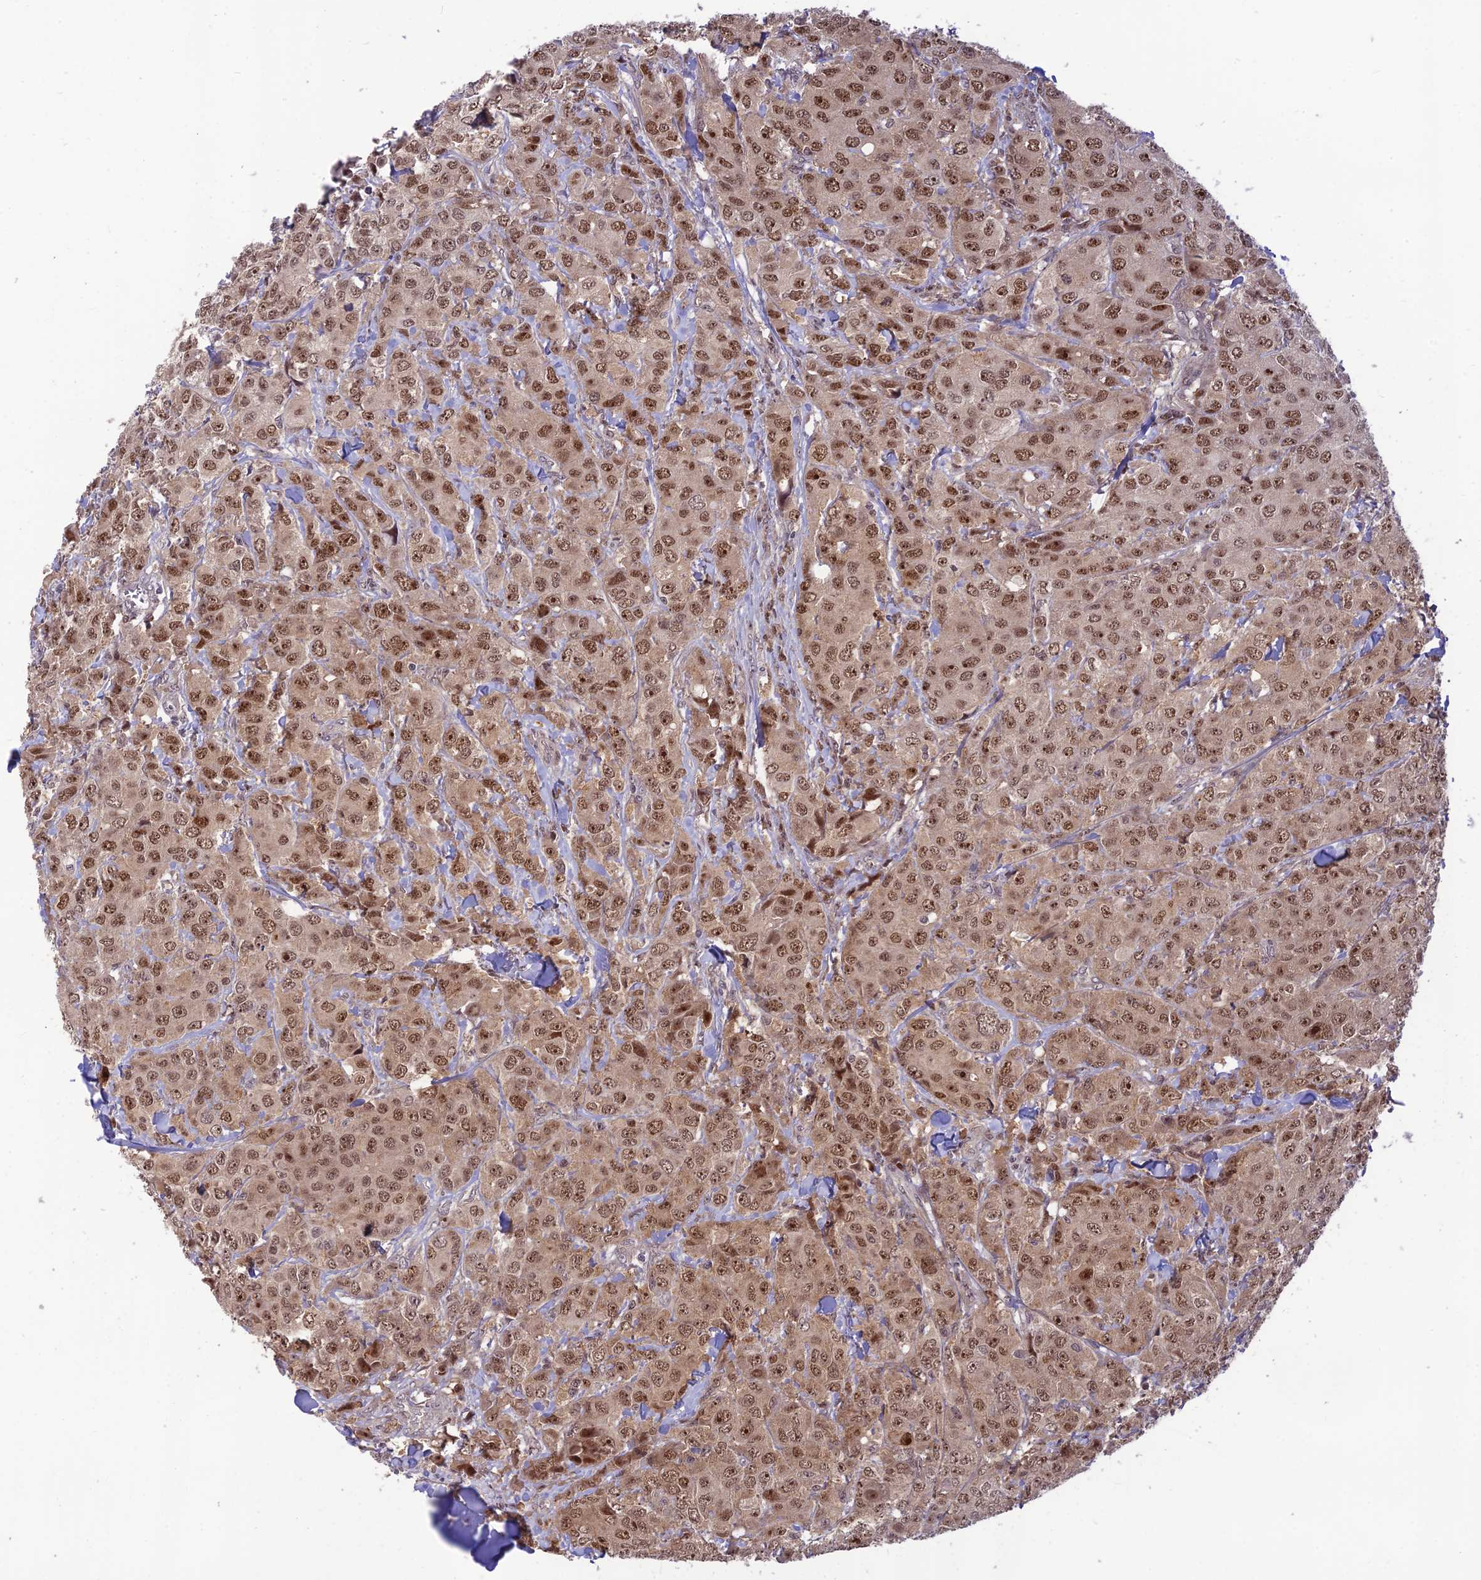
{"staining": {"intensity": "moderate", "quantity": ">75%", "location": "nuclear"}, "tissue": "breast cancer", "cell_type": "Tumor cells", "image_type": "cancer", "snomed": [{"axis": "morphology", "description": "Duct carcinoma"}, {"axis": "topography", "description": "Breast"}], "caption": "DAB (3,3'-diaminobenzidine) immunohistochemical staining of invasive ductal carcinoma (breast) shows moderate nuclear protein expression in about >75% of tumor cells.", "gene": "ASPDH", "patient": {"sex": "female", "age": 43}}